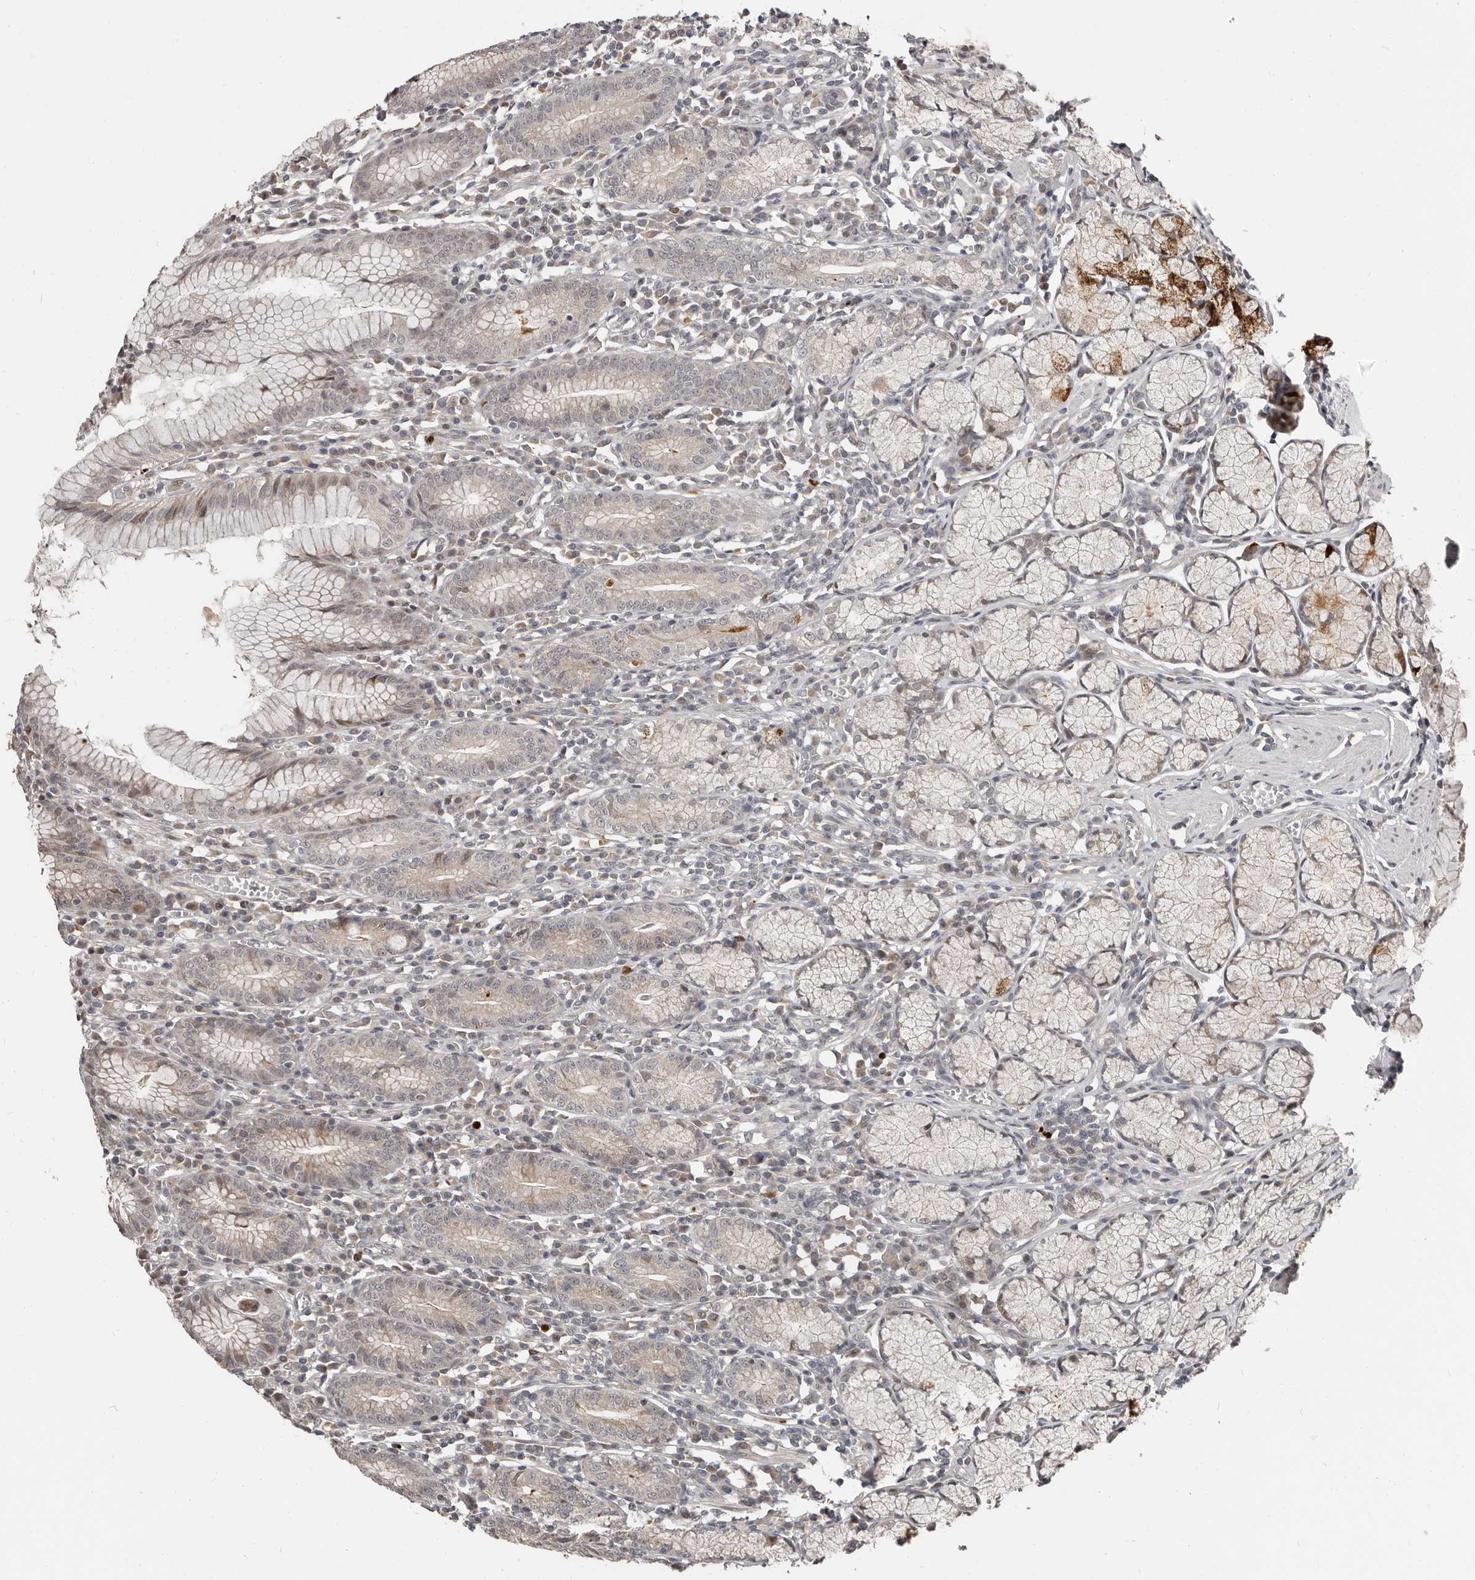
{"staining": {"intensity": "weak", "quantity": "<25%", "location": "cytoplasmic/membranous"}, "tissue": "stomach", "cell_type": "Glandular cells", "image_type": "normal", "snomed": [{"axis": "morphology", "description": "Normal tissue, NOS"}, {"axis": "topography", "description": "Stomach"}], "caption": "Stomach stained for a protein using immunohistochemistry reveals no positivity glandular cells.", "gene": "APOL6", "patient": {"sex": "male", "age": 55}}